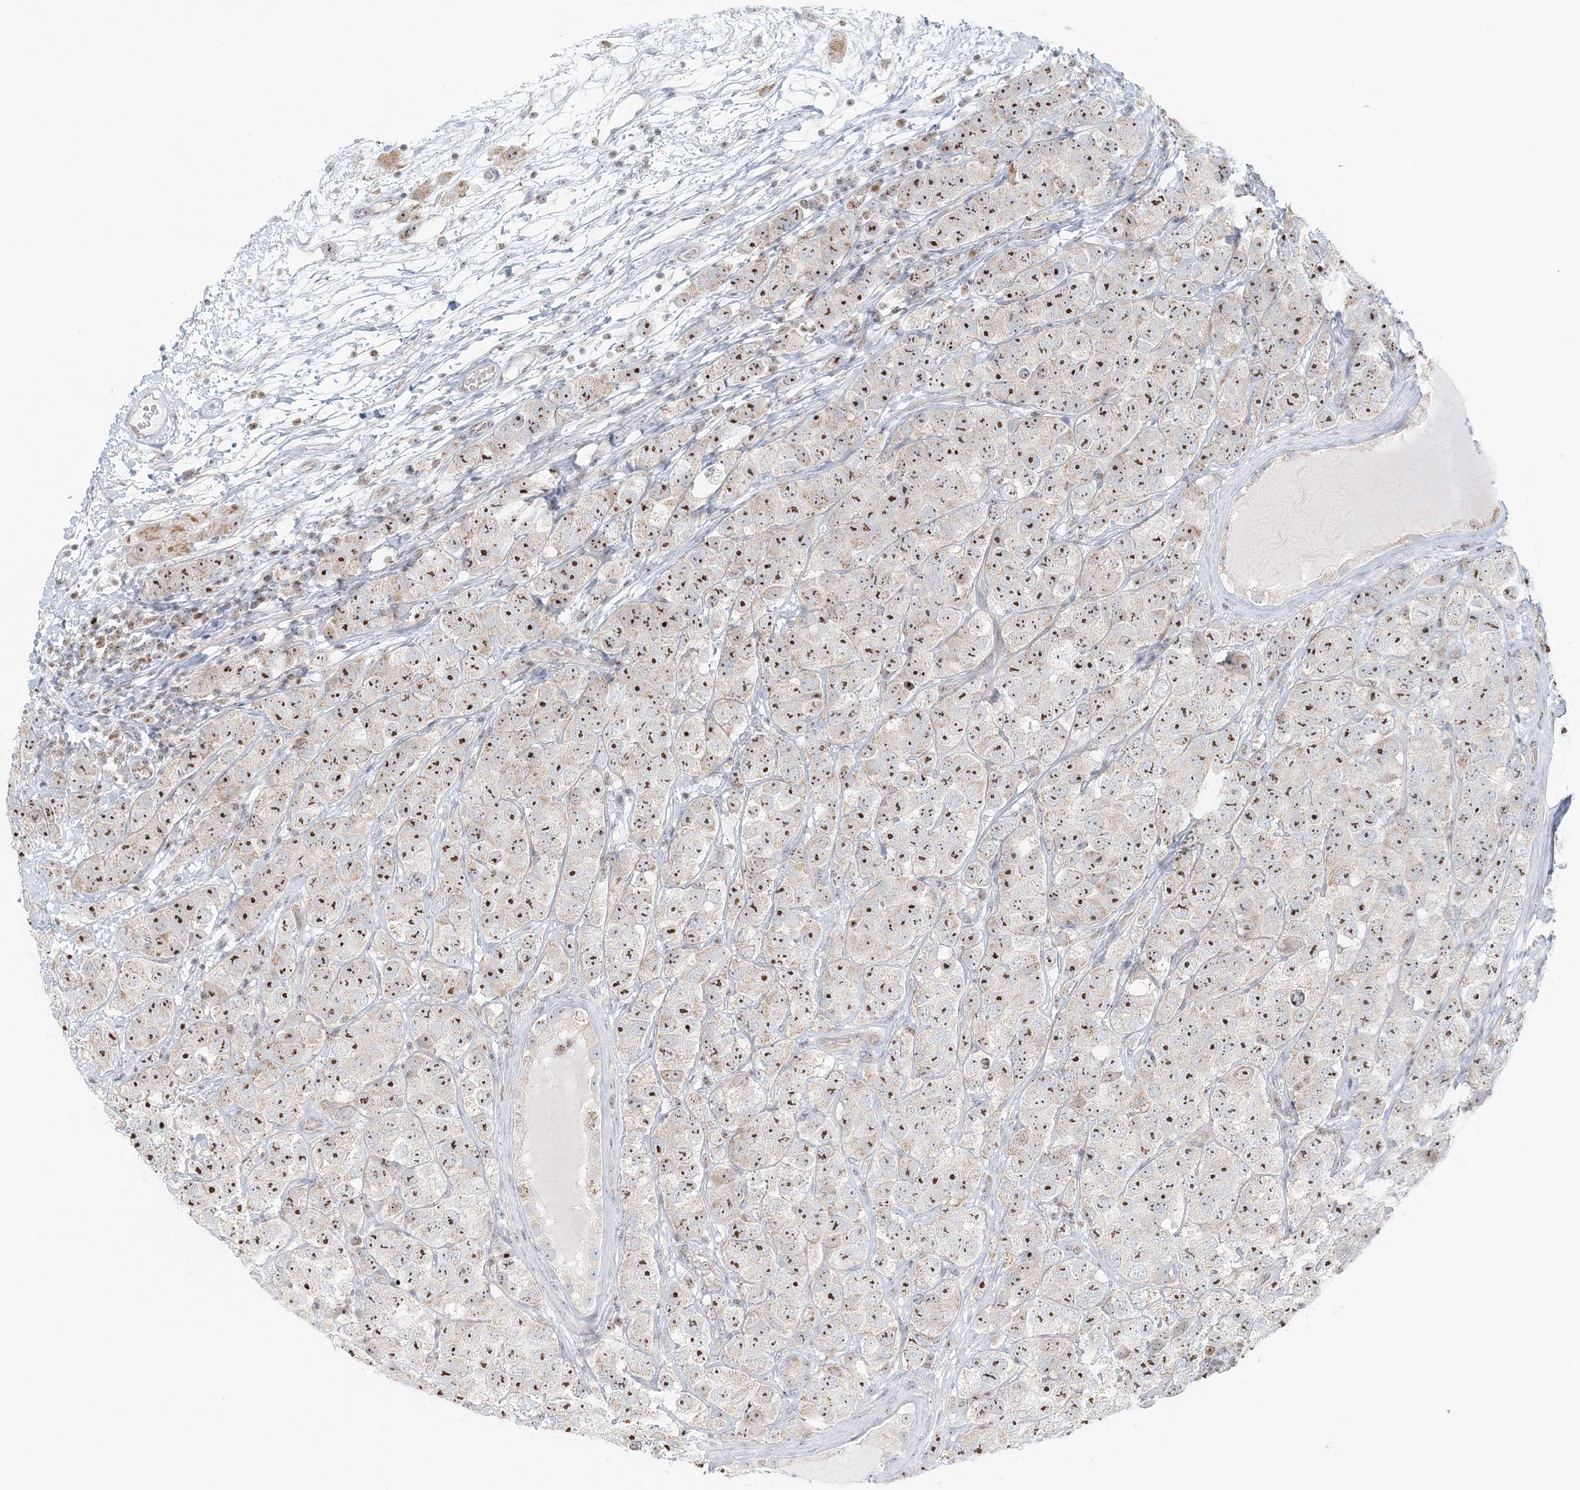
{"staining": {"intensity": "moderate", "quantity": ">75%", "location": "nuclear"}, "tissue": "testis cancer", "cell_type": "Tumor cells", "image_type": "cancer", "snomed": [{"axis": "morphology", "description": "Seminoma, NOS"}, {"axis": "topography", "description": "Testis"}], "caption": "This micrograph shows testis seminoma stained with immunohistochemistry (IHC) to label a protein in brown. The nuclear of tumor cells show moderate positivity for the protein. Nuclei are counter-stained blue.", "gene": "UBE2F", "patient": {"sex": "male", "age": 28}}